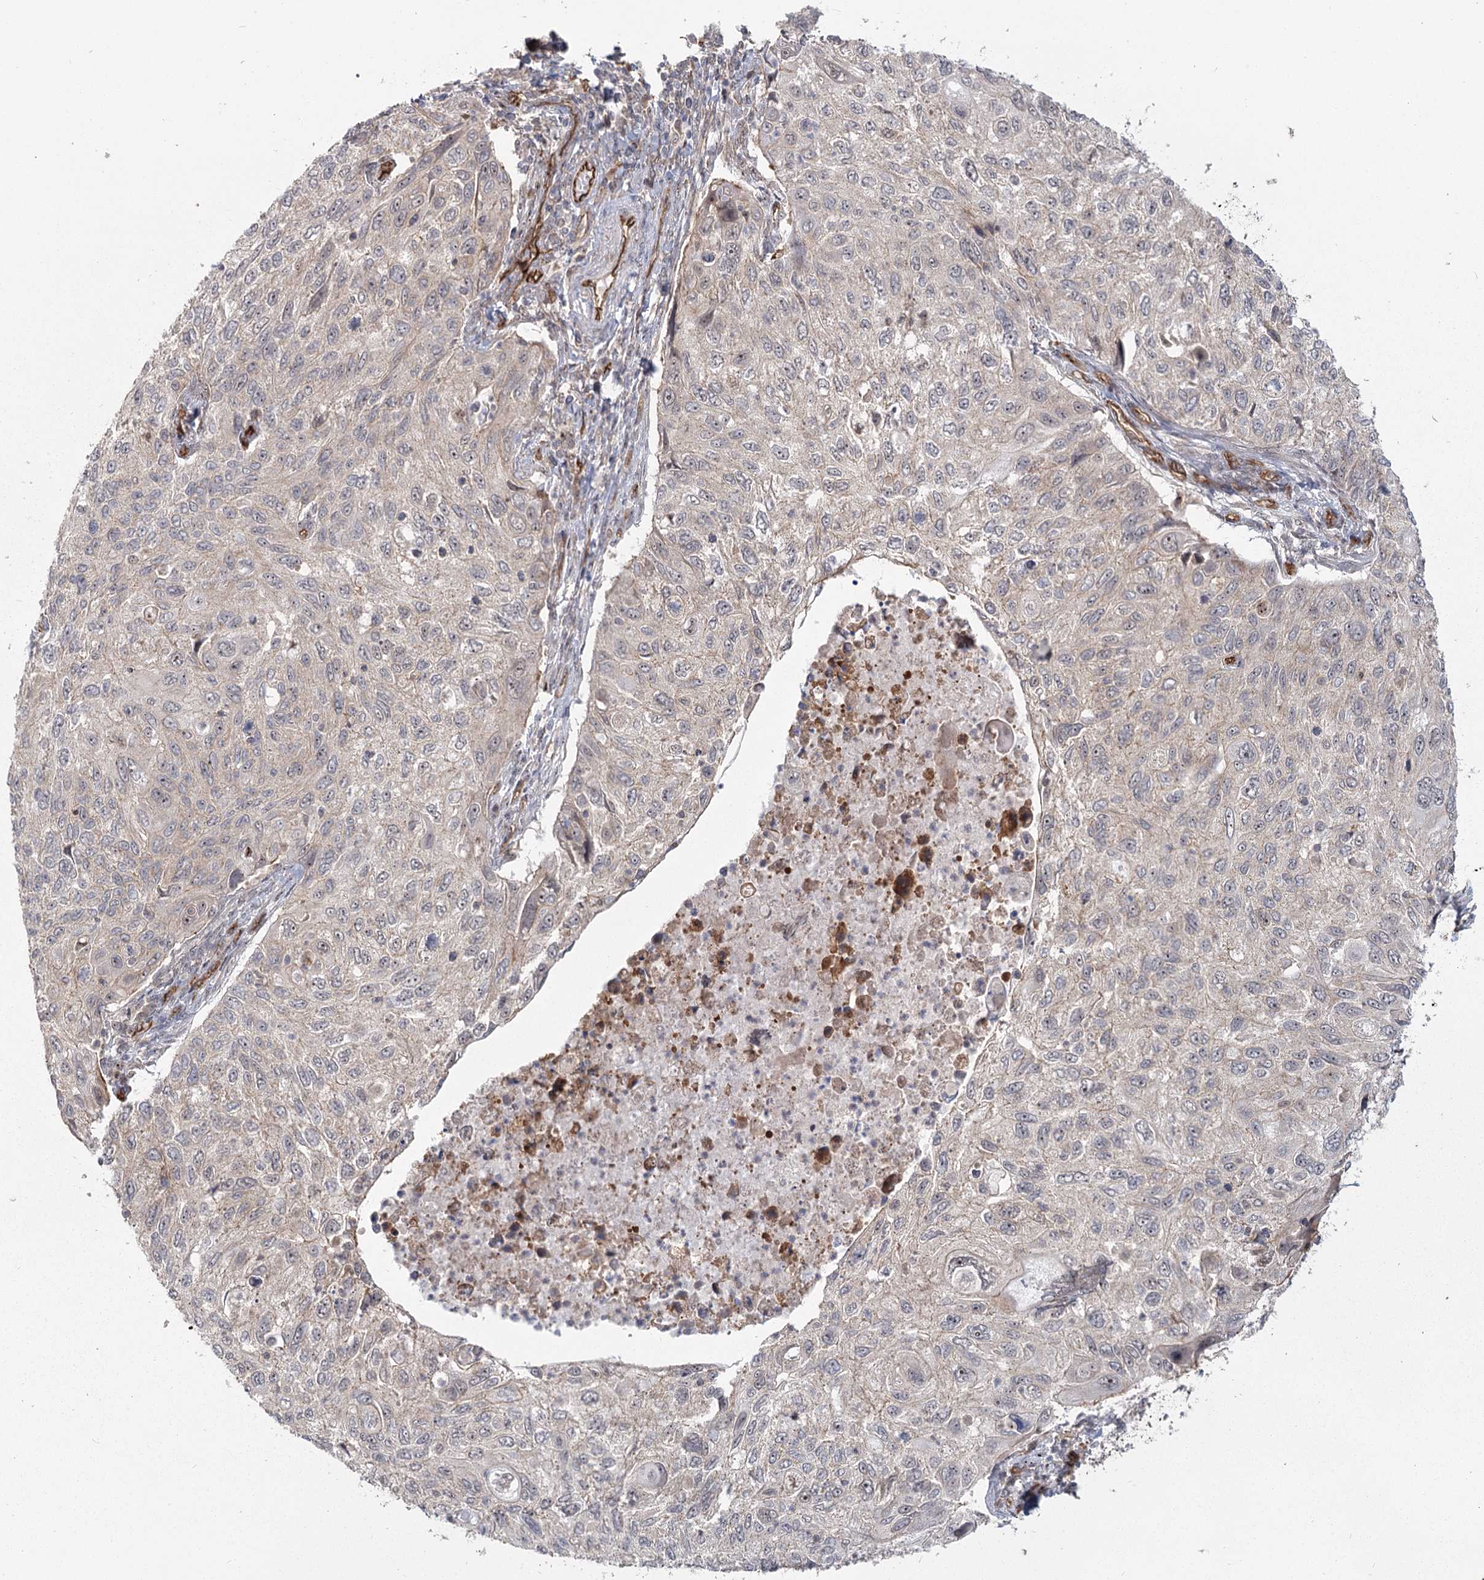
{"staining": {"intensity": "negative", "quantity": "none", "location": "none"}, "tissue": "cervical cancer", "cell_type": "Tumor cells", "image_type": "cancer", "snomed": [{"axis": "morphology", "description": "Squamous cell carcinoma, NOS"}, {"axis": "topography", "description": "Cervix"}], "caption": "This is a histopathology image of IHC staining of squamous cell carcinoma (cervical), which shows no positivity in tumor cells. (DAB IHC visualized using brightfield microscopy, high magnification).", "gene": "RPP14", "patient": {"sex": "female", "age": 70}}